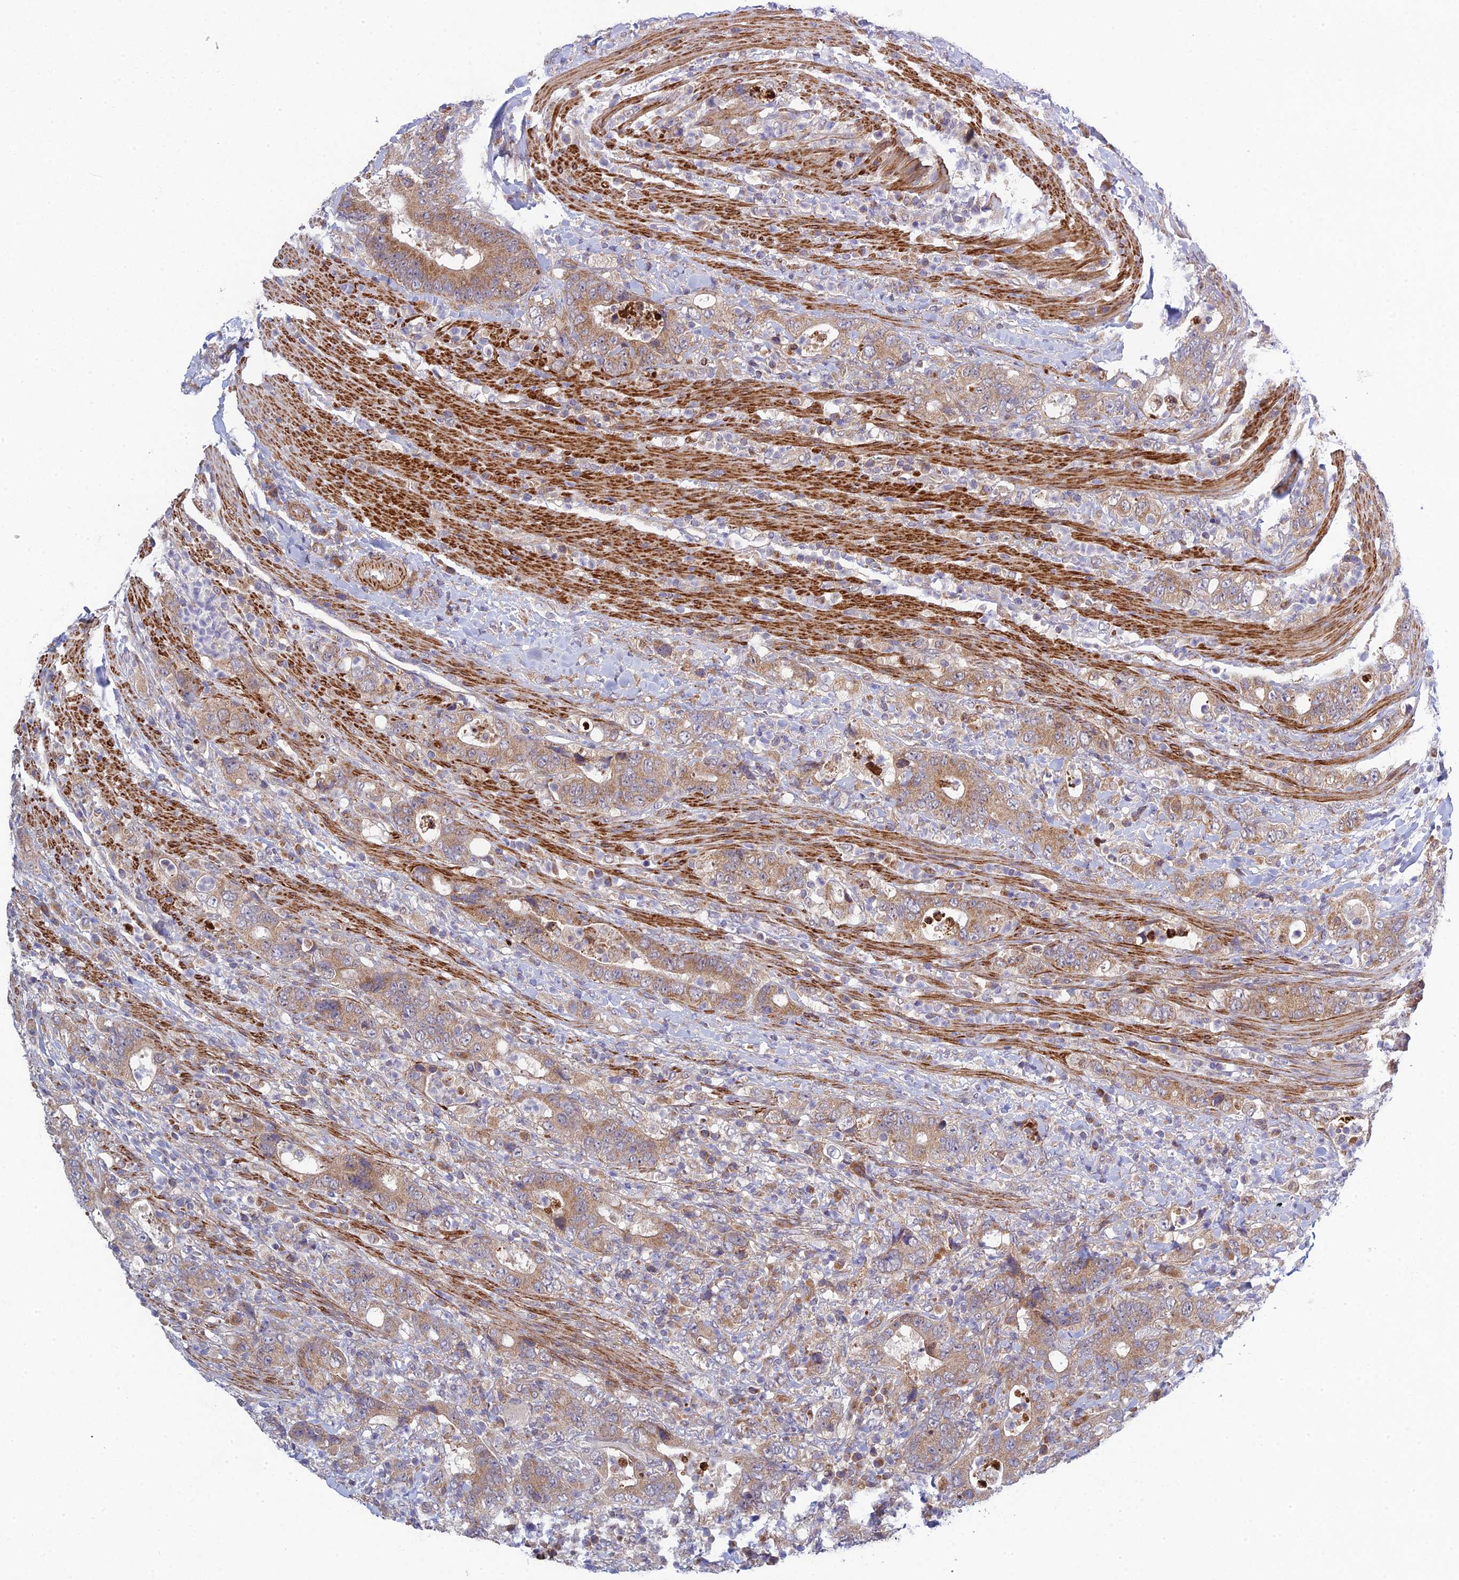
{"staining": {"intensity": "moderate", "quantity": ">75%", "location": "cytoplasmic/membranous"}, "tissue": "colorectal cancer", "cell_type": "Tumor cells", "image_type": "cancer", "snomed": [{"axis": "morphology", "description": "Adenocarcinoma, NOS"}, {"axis": "topography", "description": "Colon"}], "caption": "Protein positivity by immunohistochemistry (IHC) demonstrates moderate cytoplasmic/membranous expression in approximately >75% of tumor cells in adenocarcinoma (colorectal). The staining is performed using DAB (3,3'-diaminobenzidine) brown chromogen to label protein expression. The nuclei are counter-stained blue using hematoxylin.", "gene": "INCA1", "patient": {"sex": "female", "age": 75}}